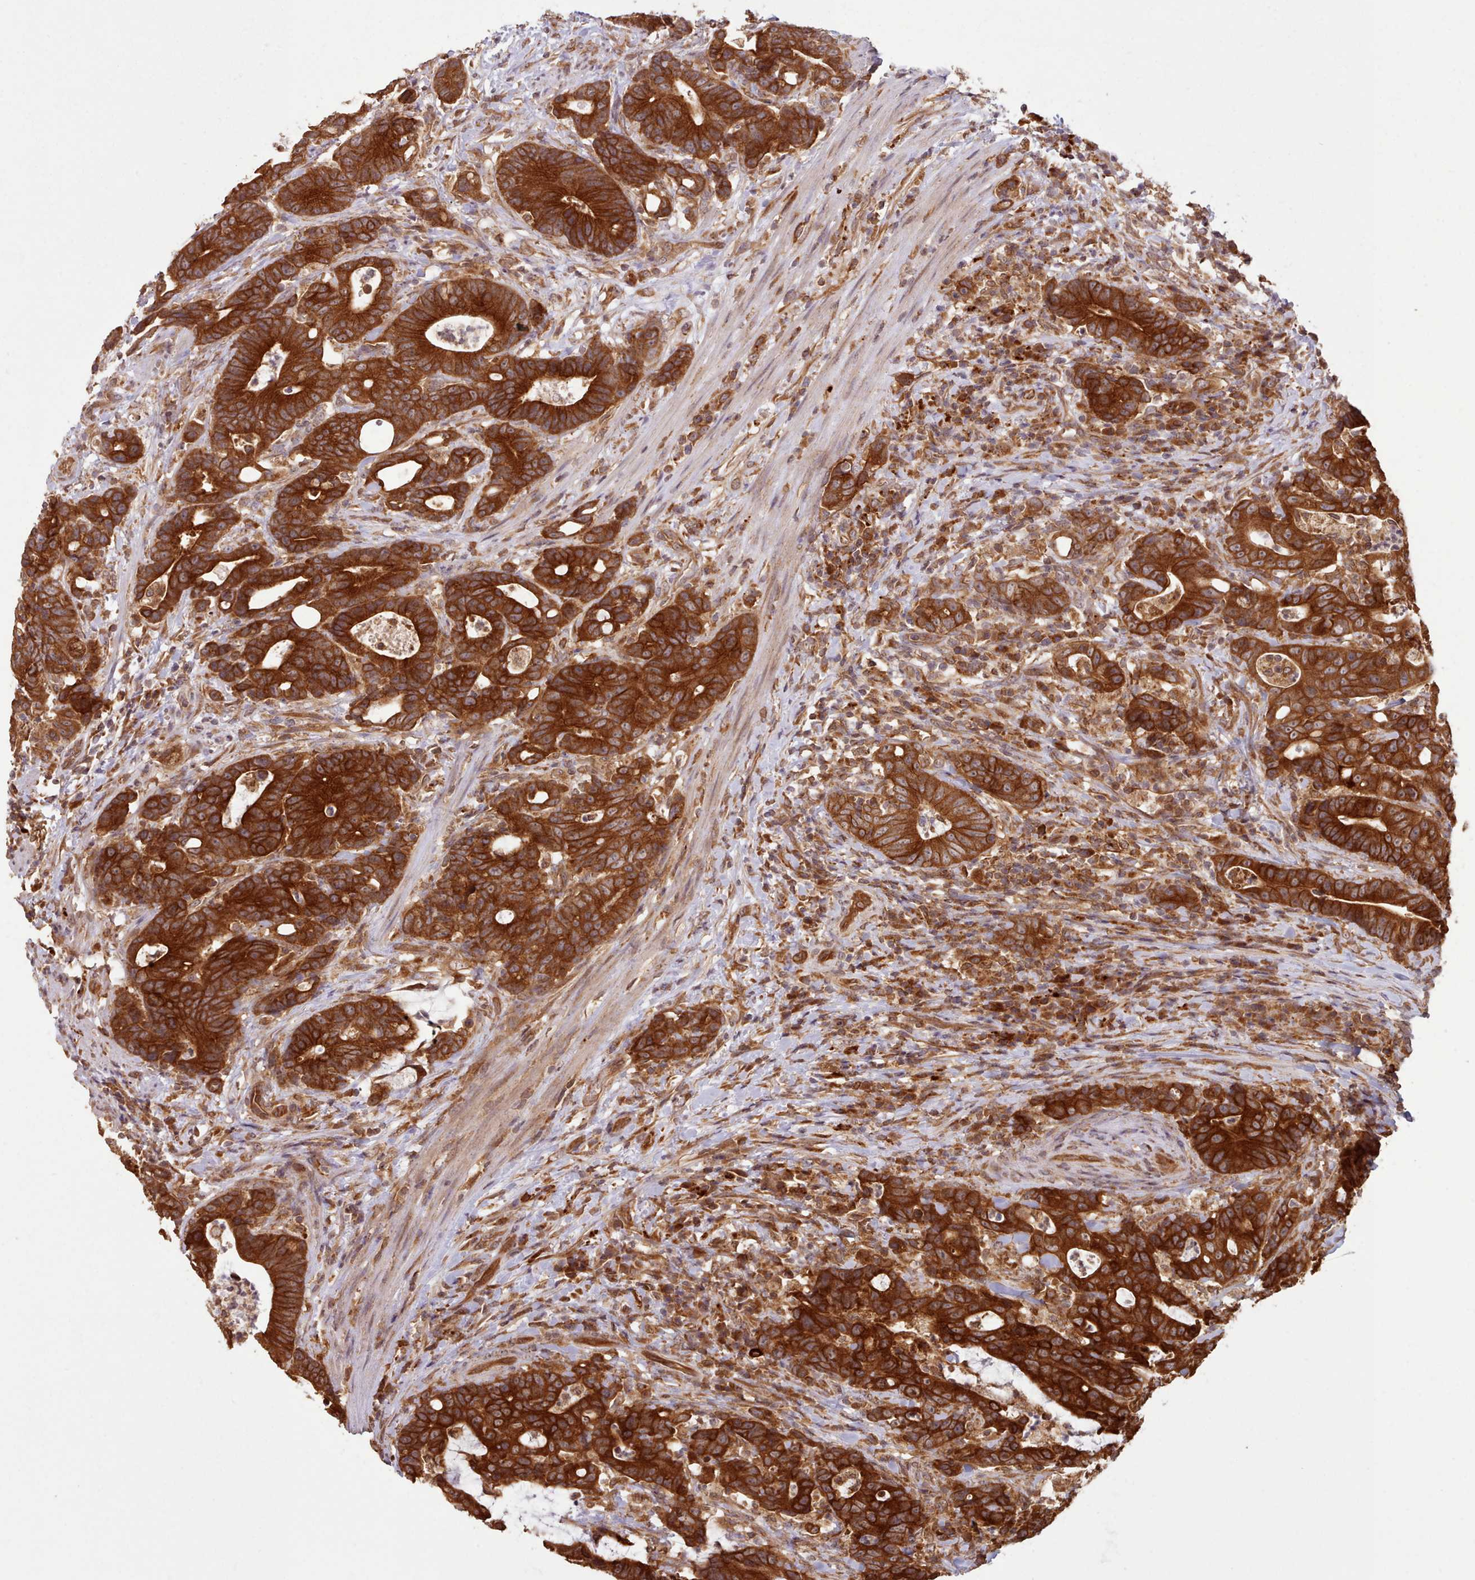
{"staining": {"intensity": "strong", "quantity": ">75%", "location": "cytoplasmic/membranous"}, "tissue": "colorectal cancer", "cell_type": "Tumor cells", "image_type": "cancer", "snomed": [{"axis": "morphology", "description": "Adenocarcinoma, NOS"}, {"axis": "topography", "description": "Colon"}], "caption": "Human colorectal adenocarcinoma stained with a brown dye exhibits strong cytoplasmic/membranous positive positivity in approximately >75% of tumor cells.", "gene": "CRYBG1", "patient": {"sex": "female", "age": 82}}